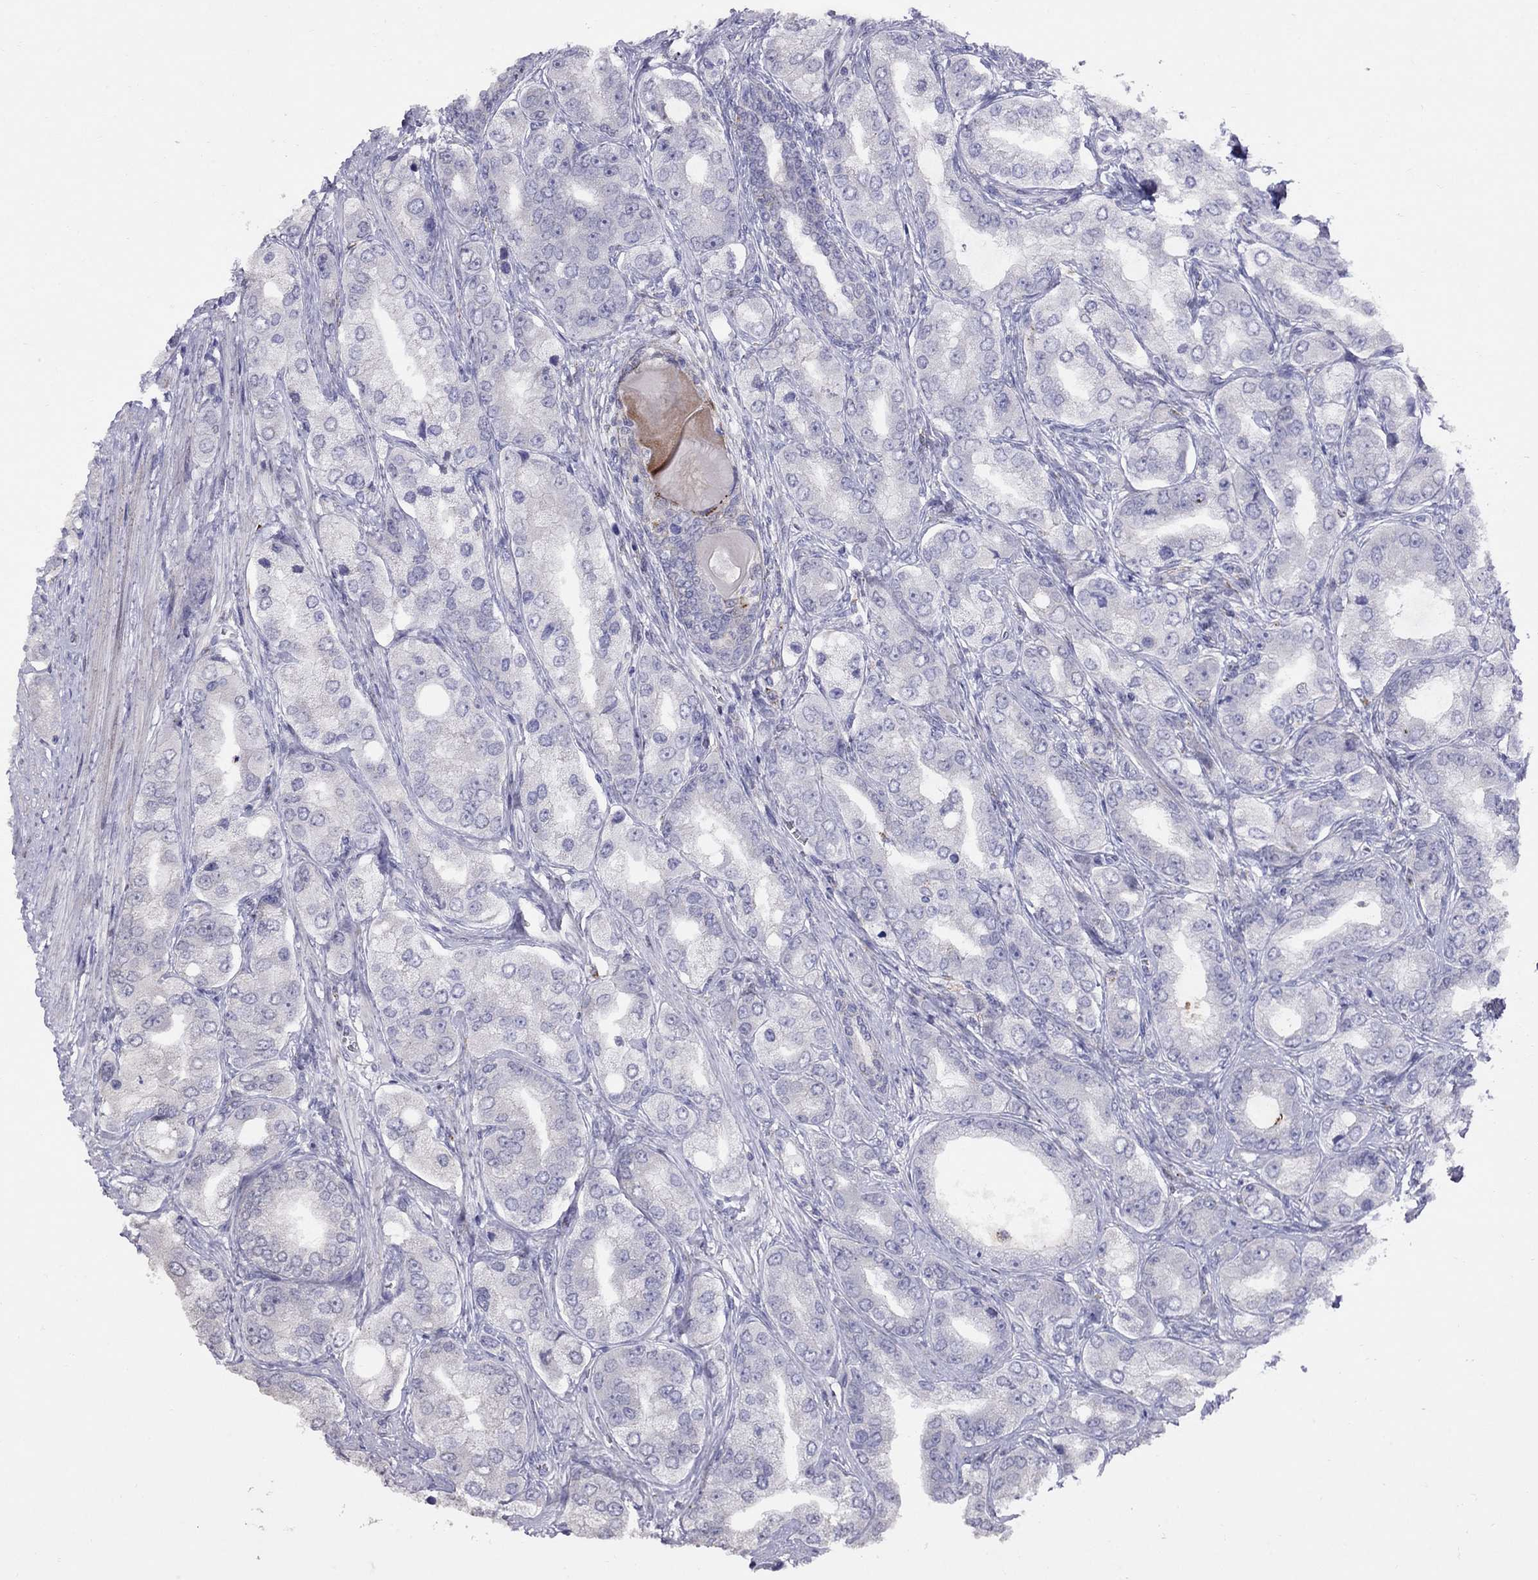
{"staining": {"intensity": "negative", "quantity": "none", "location": "none"}, "tissue": "prostate cancer", "cell_type": "Tumor cells", "image_type": "cancer", "snomed": [{"axis": "morphology", "description": "Adenocarcinoma, Low grade"}, {"axis": "topography", "description": "Prostate"}], "caption": "Adenocarcinoma (low-grade) (prostate) stained for a protein using immunohistochemistry (IHC) exhibits no staining tumor cells.", "gene": "MAGEB4", "patient": {"sex": "male", "age": 69}}